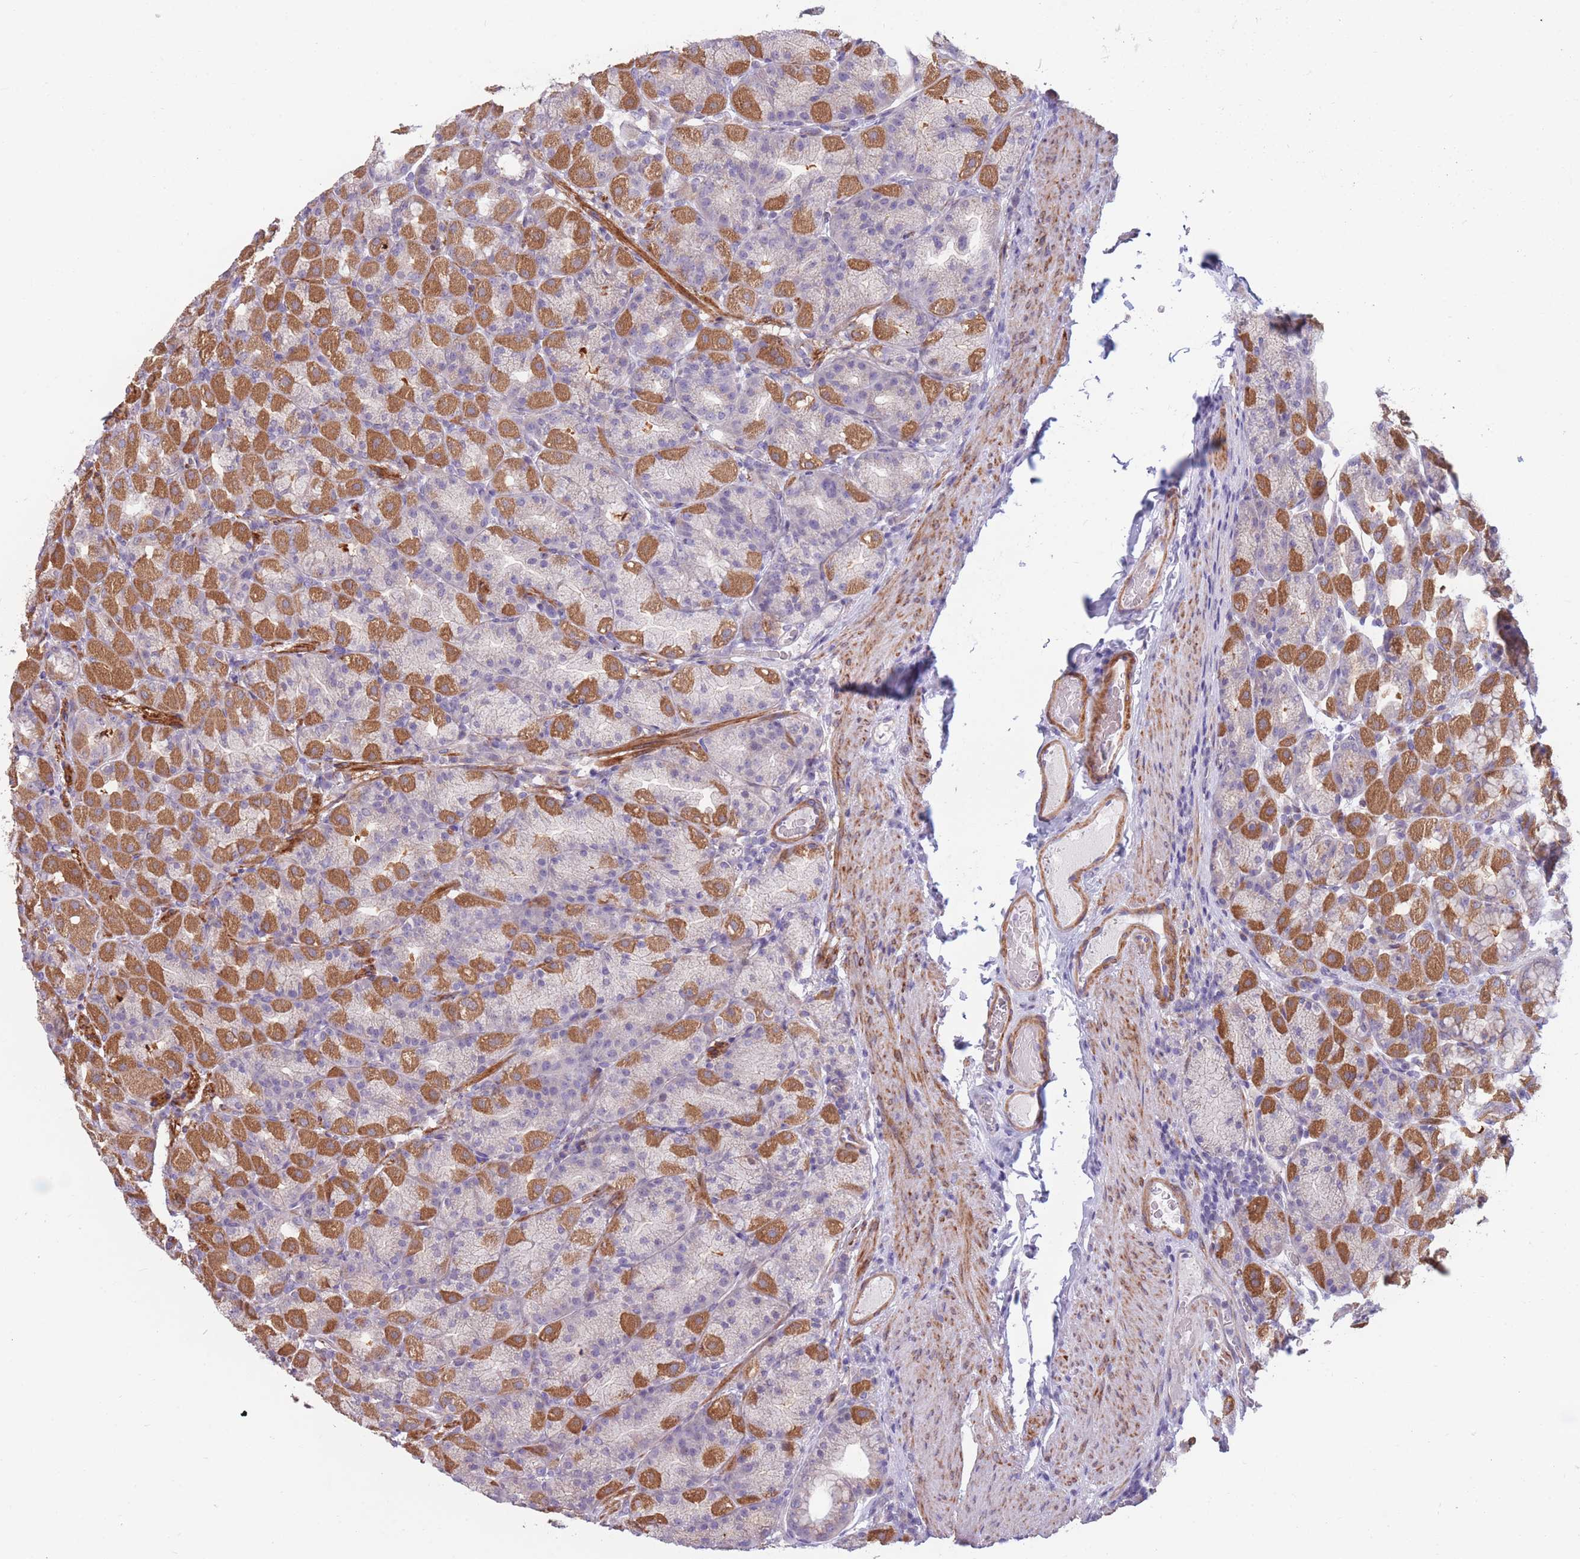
{"staining": {"intensity": "strong", "quantity": "25%-75%", "location": "cytoplasmic/membranous"}, "tissue": "stomach", "cell_type": "Glandular cells", "image_type": "normal", "snomed": [{"axis": "morphology", "description": "Normal tissue, NOS"}, {"axis": "topography", "description": "Stomach, upper"}, {"axis": "topography", "description": "Stomach"}], "caption": "Protein staining of benign stomach shows strong cytoplasmic/membranous expression in about 25%-75% of glandular cells. (DAB IHC with brightfield microscopy, high magnification).", "gene": "CCNQ", "patient": {"sex": "male", "age": 68}}